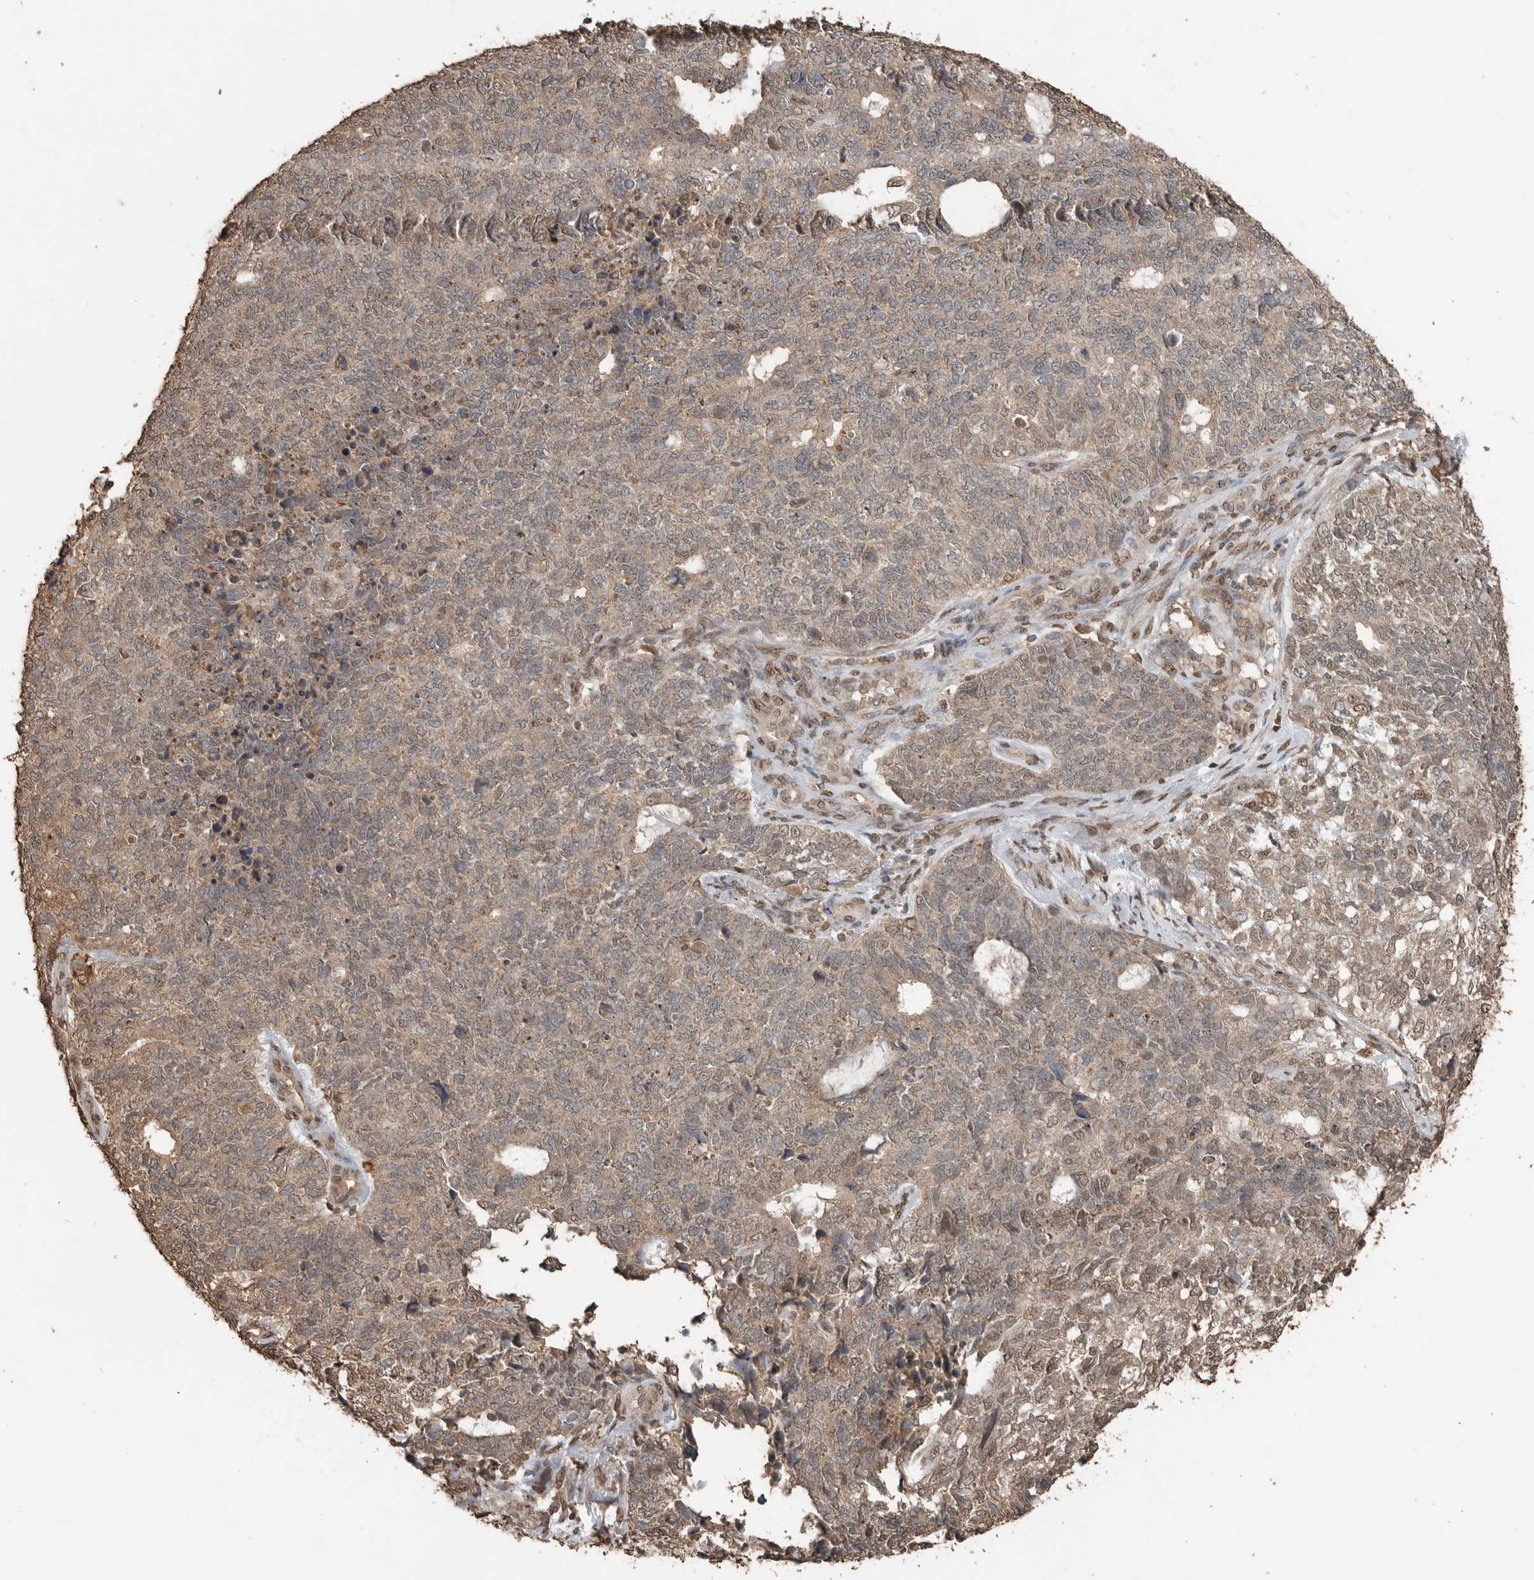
{"staining": {"intensity": "weak", "quantity": ">75%", "location": "cytoplasmic/membranous"}, "tissue": "cervical cancer", "cell_type": "Tumor cells", "image_type": "cancer", "snomed": [{"axis": "morphology", "description": "Squamous cell carcinoma, NOS"}, {"axis": "topography", "description": "Cervix"}], "caption": "Protein staining of cervical cancer tissue displays weak cytoplasmic/membranous expression in approximately >75% of tumor cells.", "gene": "BLZF1", "patient": {"sex": "female", "age": 63}}